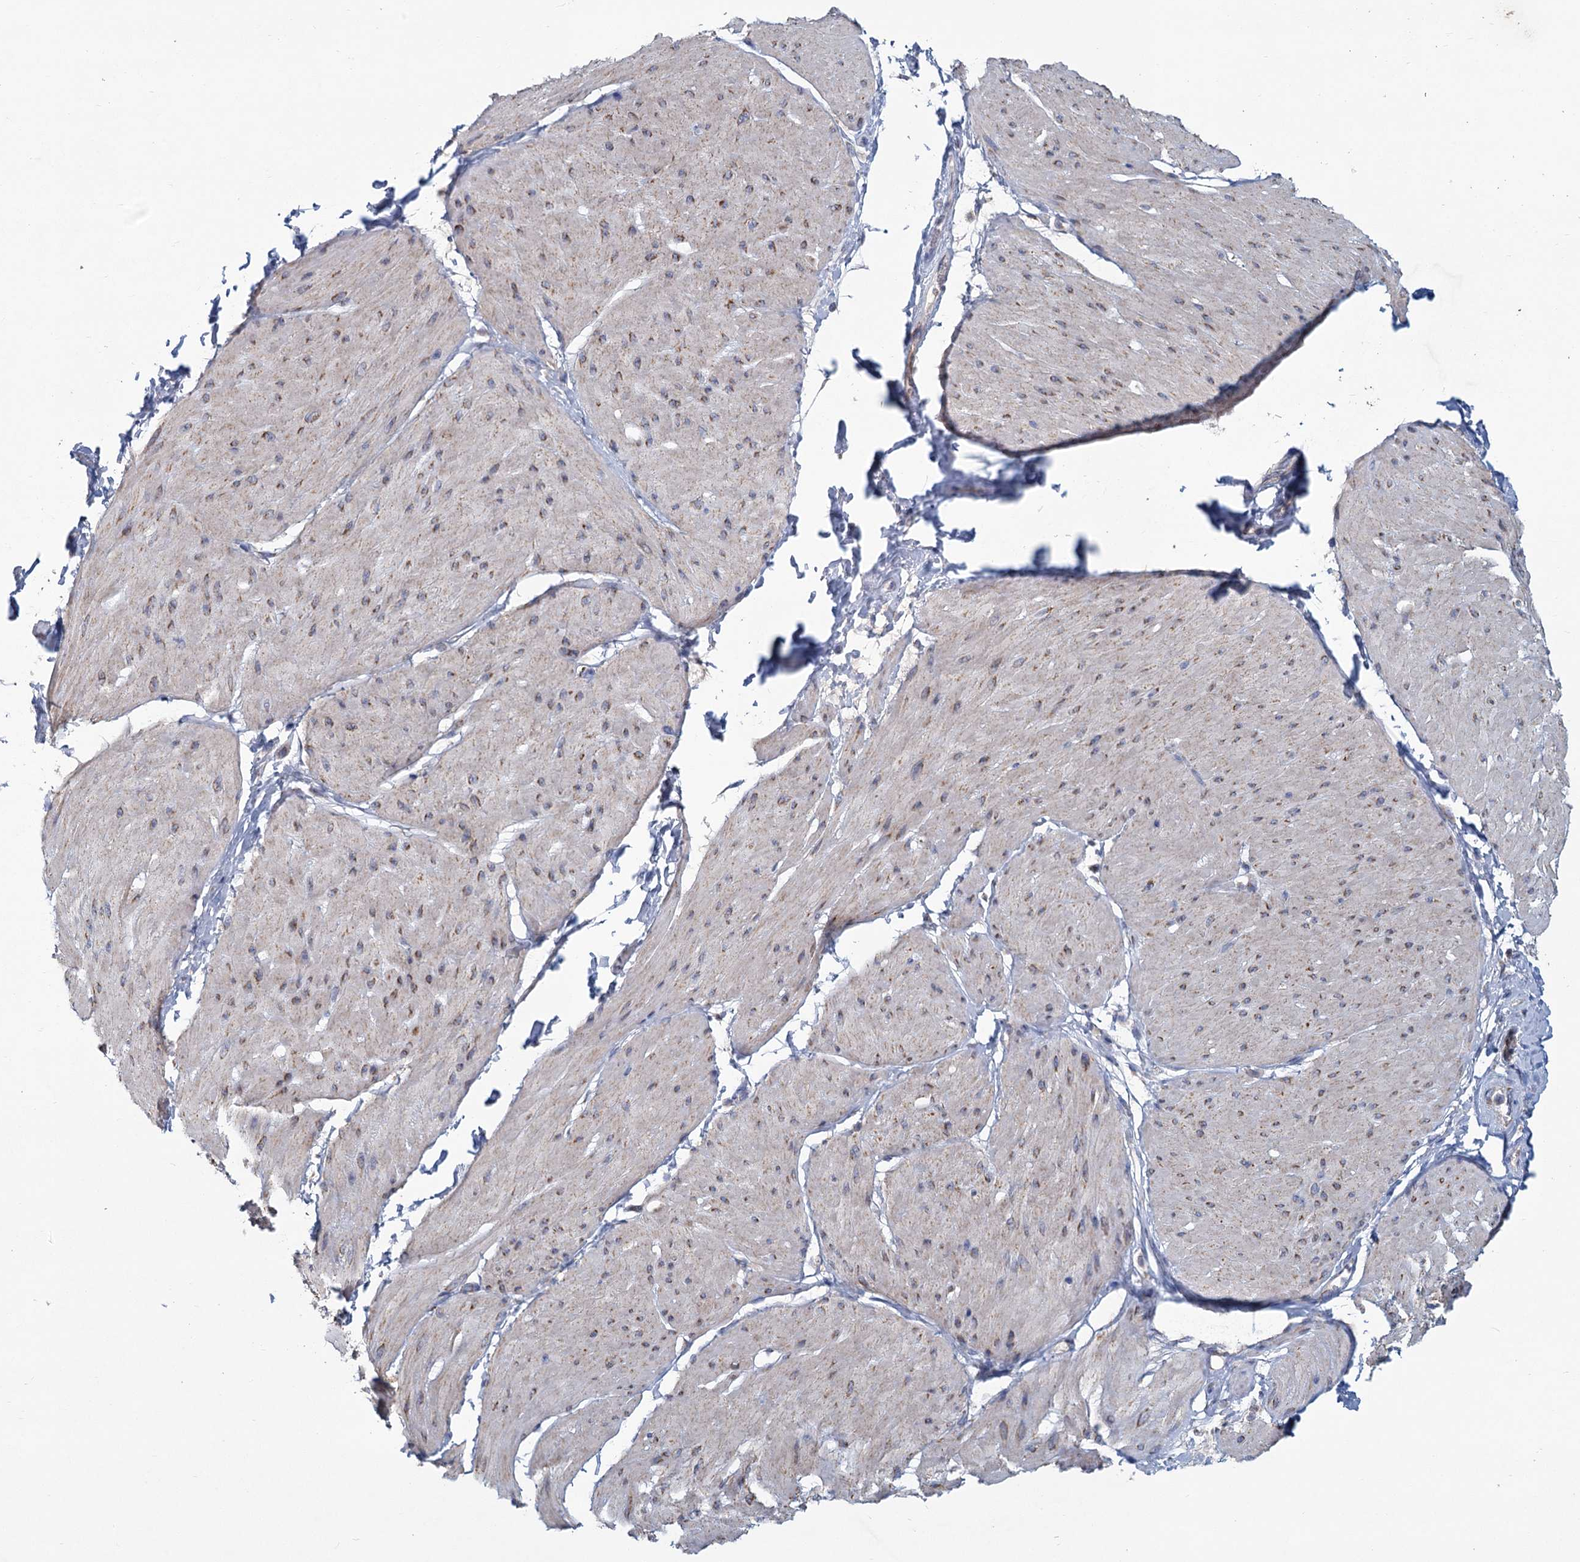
{"staining": {"intensity": "weak", "quantity": "25%-75%", "location": "cytoplasmic/membranous"}, "tissue": "smooth muscle", "cell_type": "Smooth muscle cells", "image_type": "normal", "snomed": [{"axis": "morphology", "description": "Urothelial carcinoma, High grade"}, {"axis": "topography", "description": "Urinary bladder"}], "caption": "An image of smooth muscle stained for a protein exhibits weak cytoplasmic/membranous brown staining in smooth muscle cells.", "gene": "NDUFC2", "patient": {"sex": "male", "age": 46}}